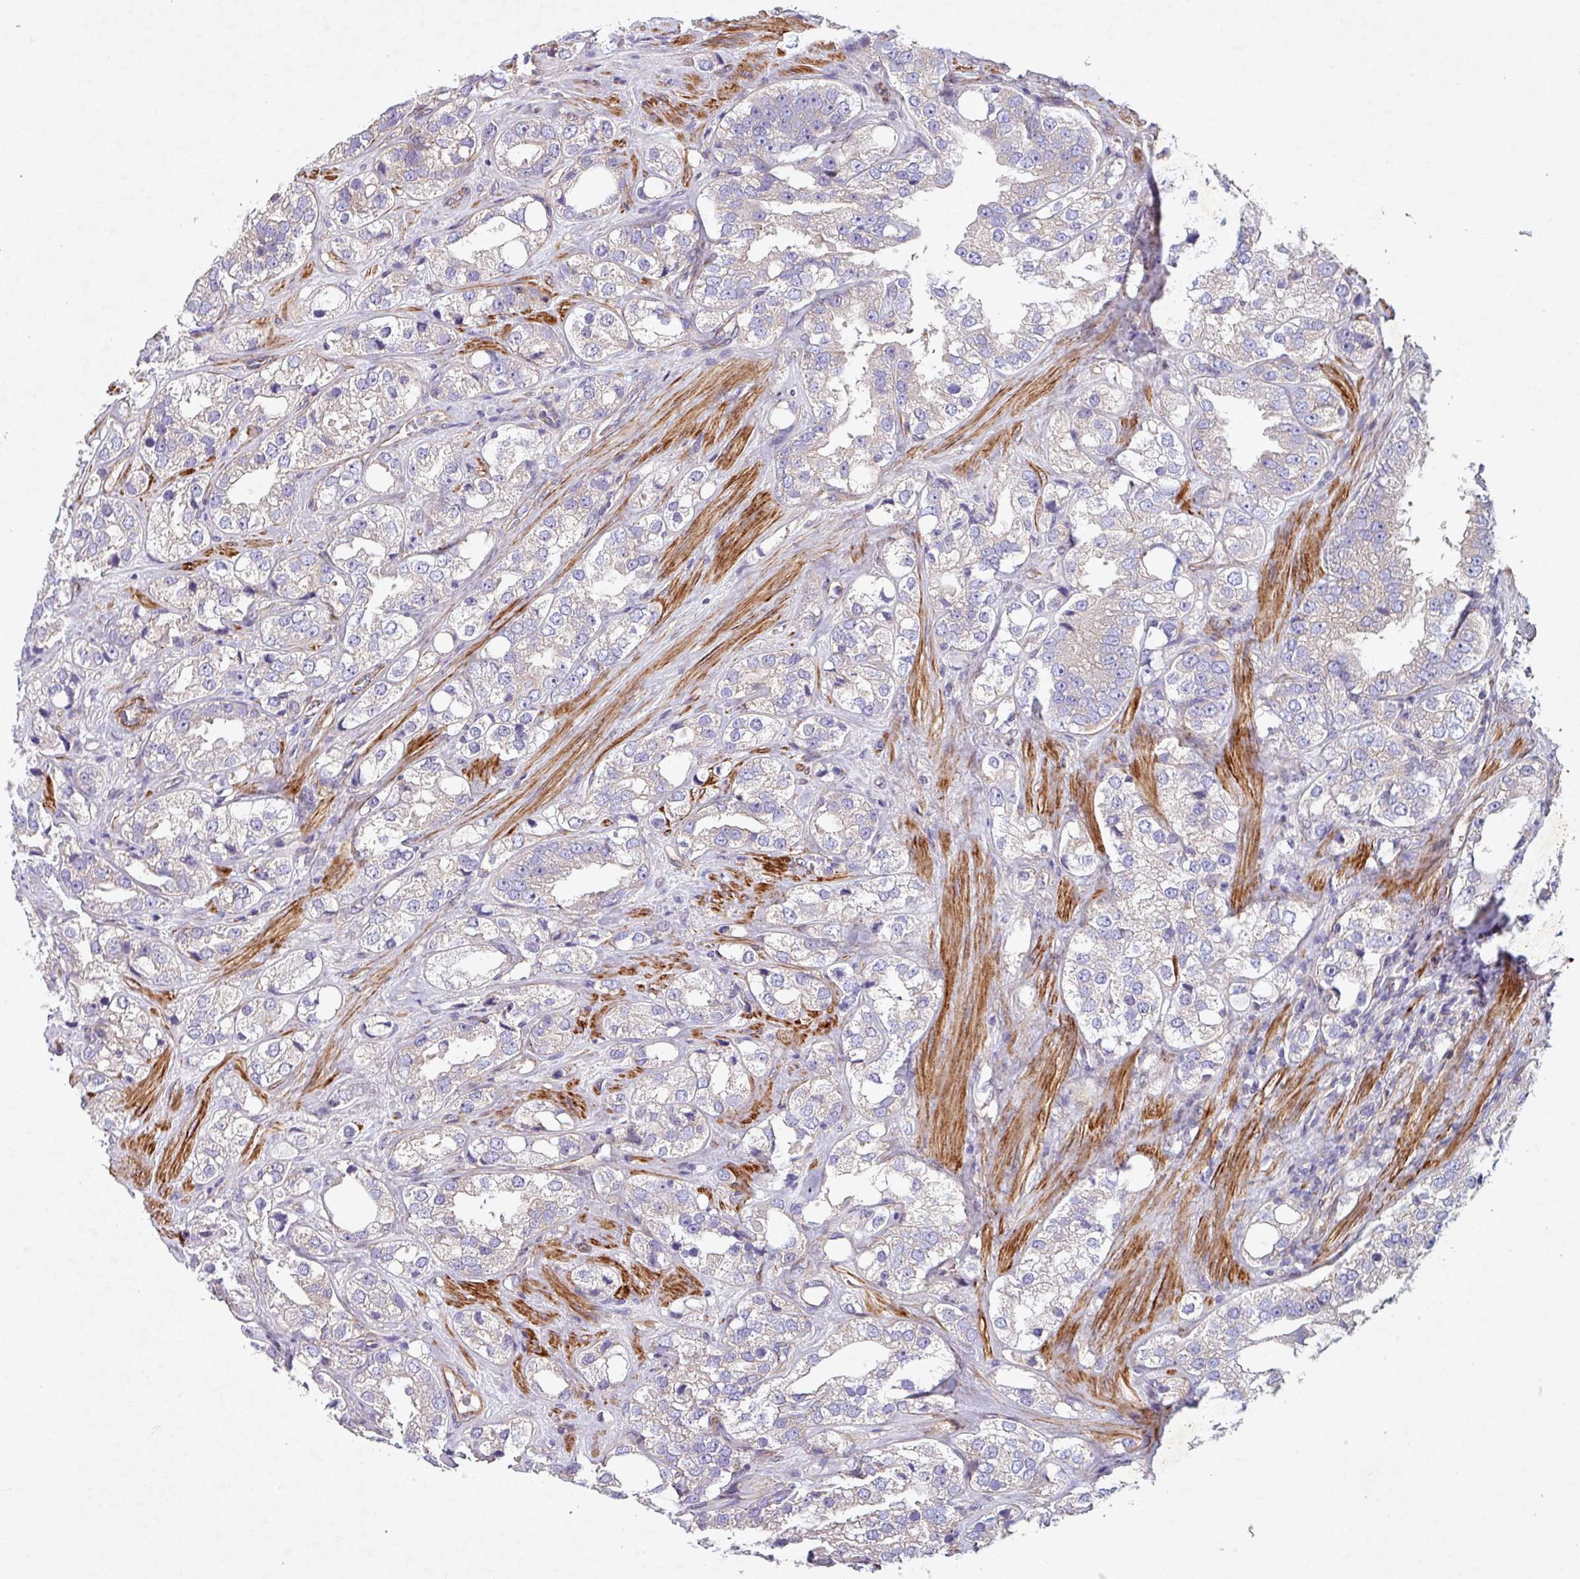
{"staining": {"intensity": "negative", "quantity": "none", "location": "none"}, "tissue": "prostate cancer", "cell_type": "Tumor cells", "image_type": "cancer", "snomed": [{"axis": "morphology", "description": "Adenocarcinoma, NOS"}, {"axis": "topography", "description": "Prostate"}], "caption": "DAB (3,3'-diaminobenzidine) immunohistochemical staining of prostate cancer shows no significant staining in tumor cells.", "gene": "ATP2C2", "patient": {"sex": "male", "age": 79}}